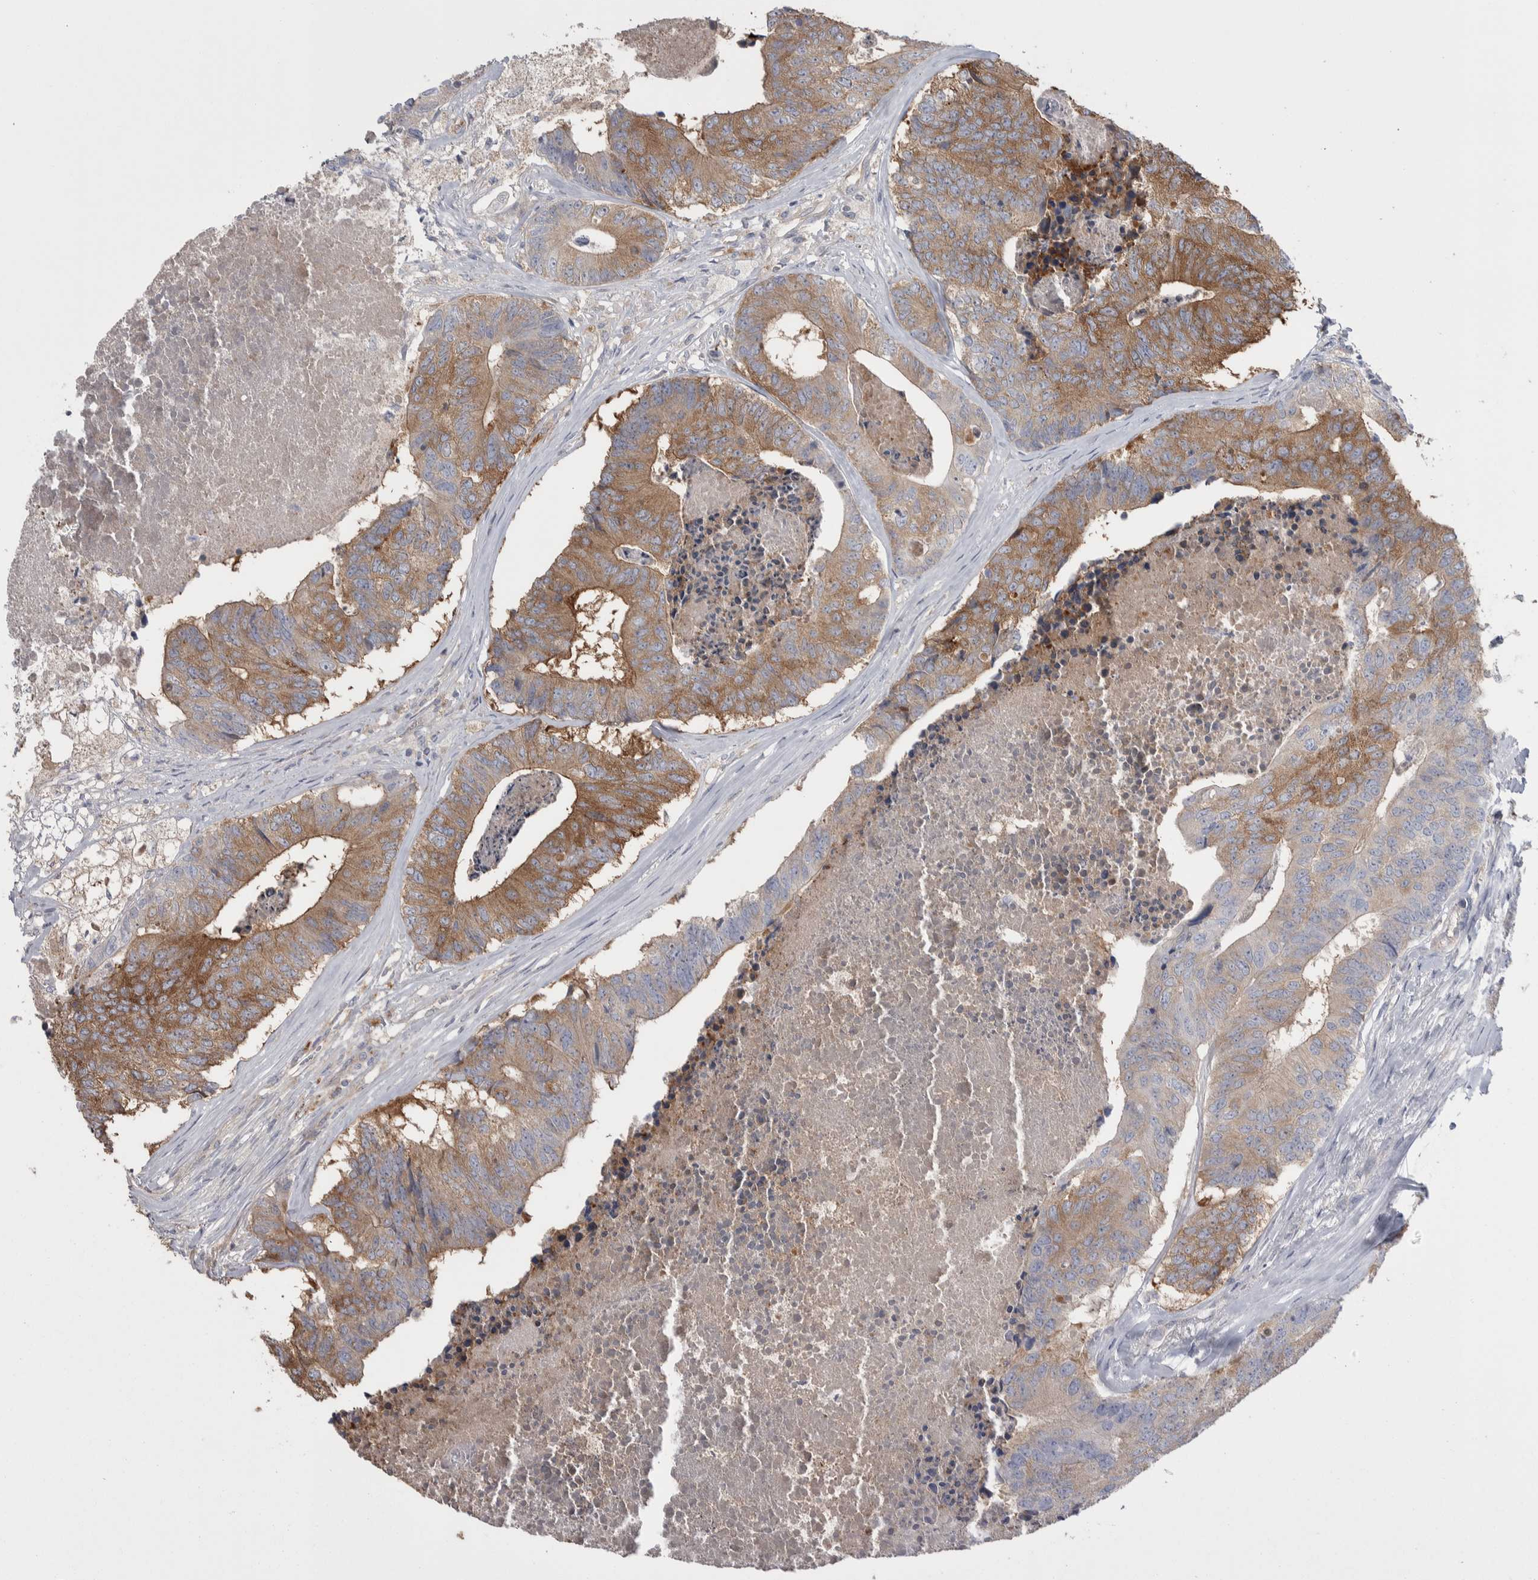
{"staining": {"intensity": "moderate", "quantity": ">75%", "location": "cytoplasmic/membranous"}, "tissue": "colorectal cancer", "cell_type": "Tumor cells", "image_type": "cancer", "snomed": [{"axis": "morphology", "description": "Adenocarcinoma, NOS"}, {"axis": "topography", "description": "Colon"}], "caption": "DAB immunohistochemical staining of human colorectal adenocarcinoma reveals moderate cytoplasmic/membranous protein expression in about >75% of tumor cells. (brown staining indicates protein expression, while blue staining denotes nuclei).", "gene": "GPHN", "patient": {"sex": "female", "age": 67}}